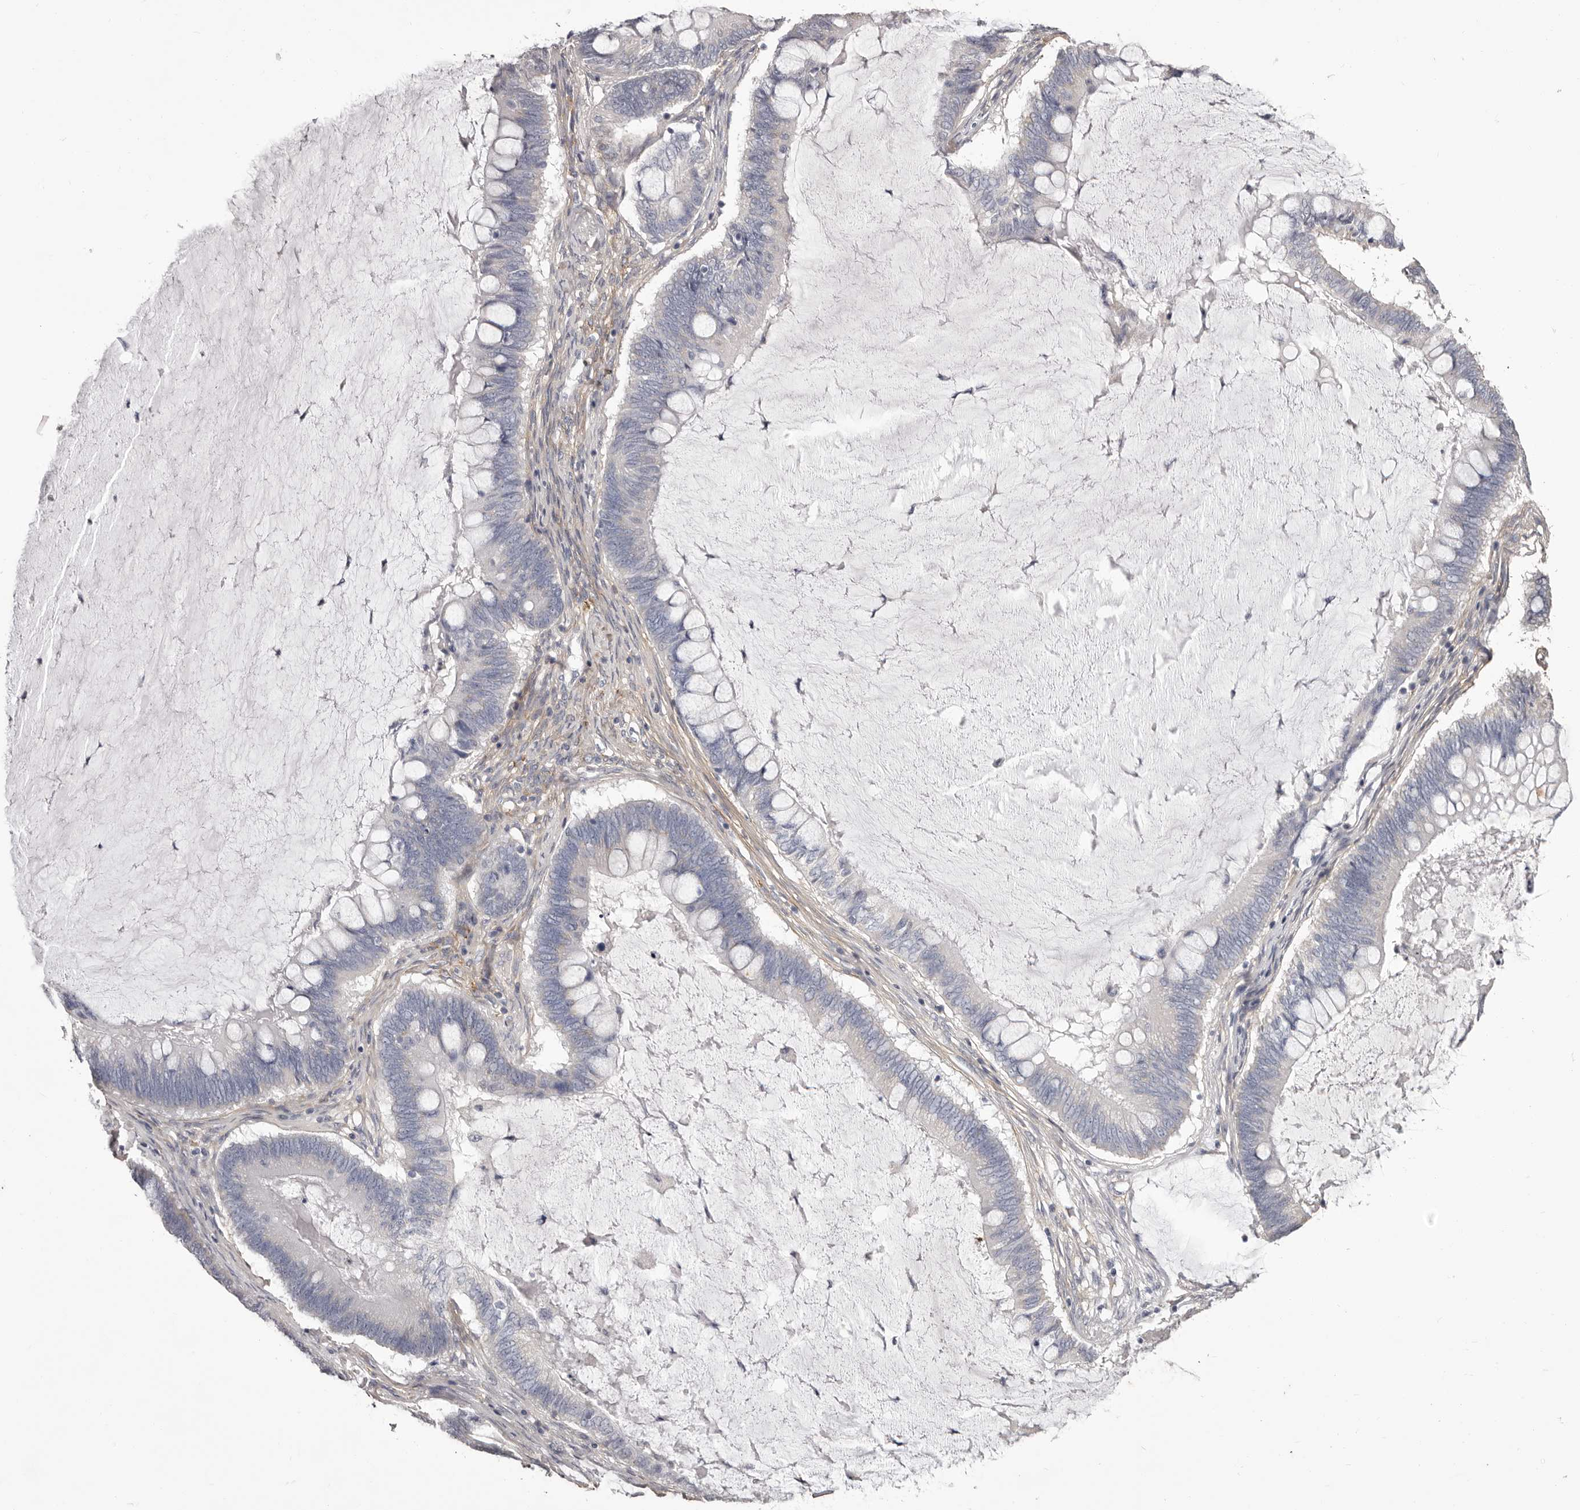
{"staining": {"intensity": "negative", "quantity": "none", "location": "none"}, "tissue": "ovarian cancer", "cell_type": "Tumor cells", "image_type": "cancer", "snomed": [{"axis": "morphology", "description": "Cystadenocarcinoma, mucinous, NOS"}, {"axis": "topography", "description": "Ovary"}], "caption": "The immunohistochemistry (IHC) photomicrograph has no significant staining in tumor cells of mucinous cystadenocarcinoma (ovarian) tissue.", "gene": "COL6A1", "patient": {"sex": "female", "age": 61}}